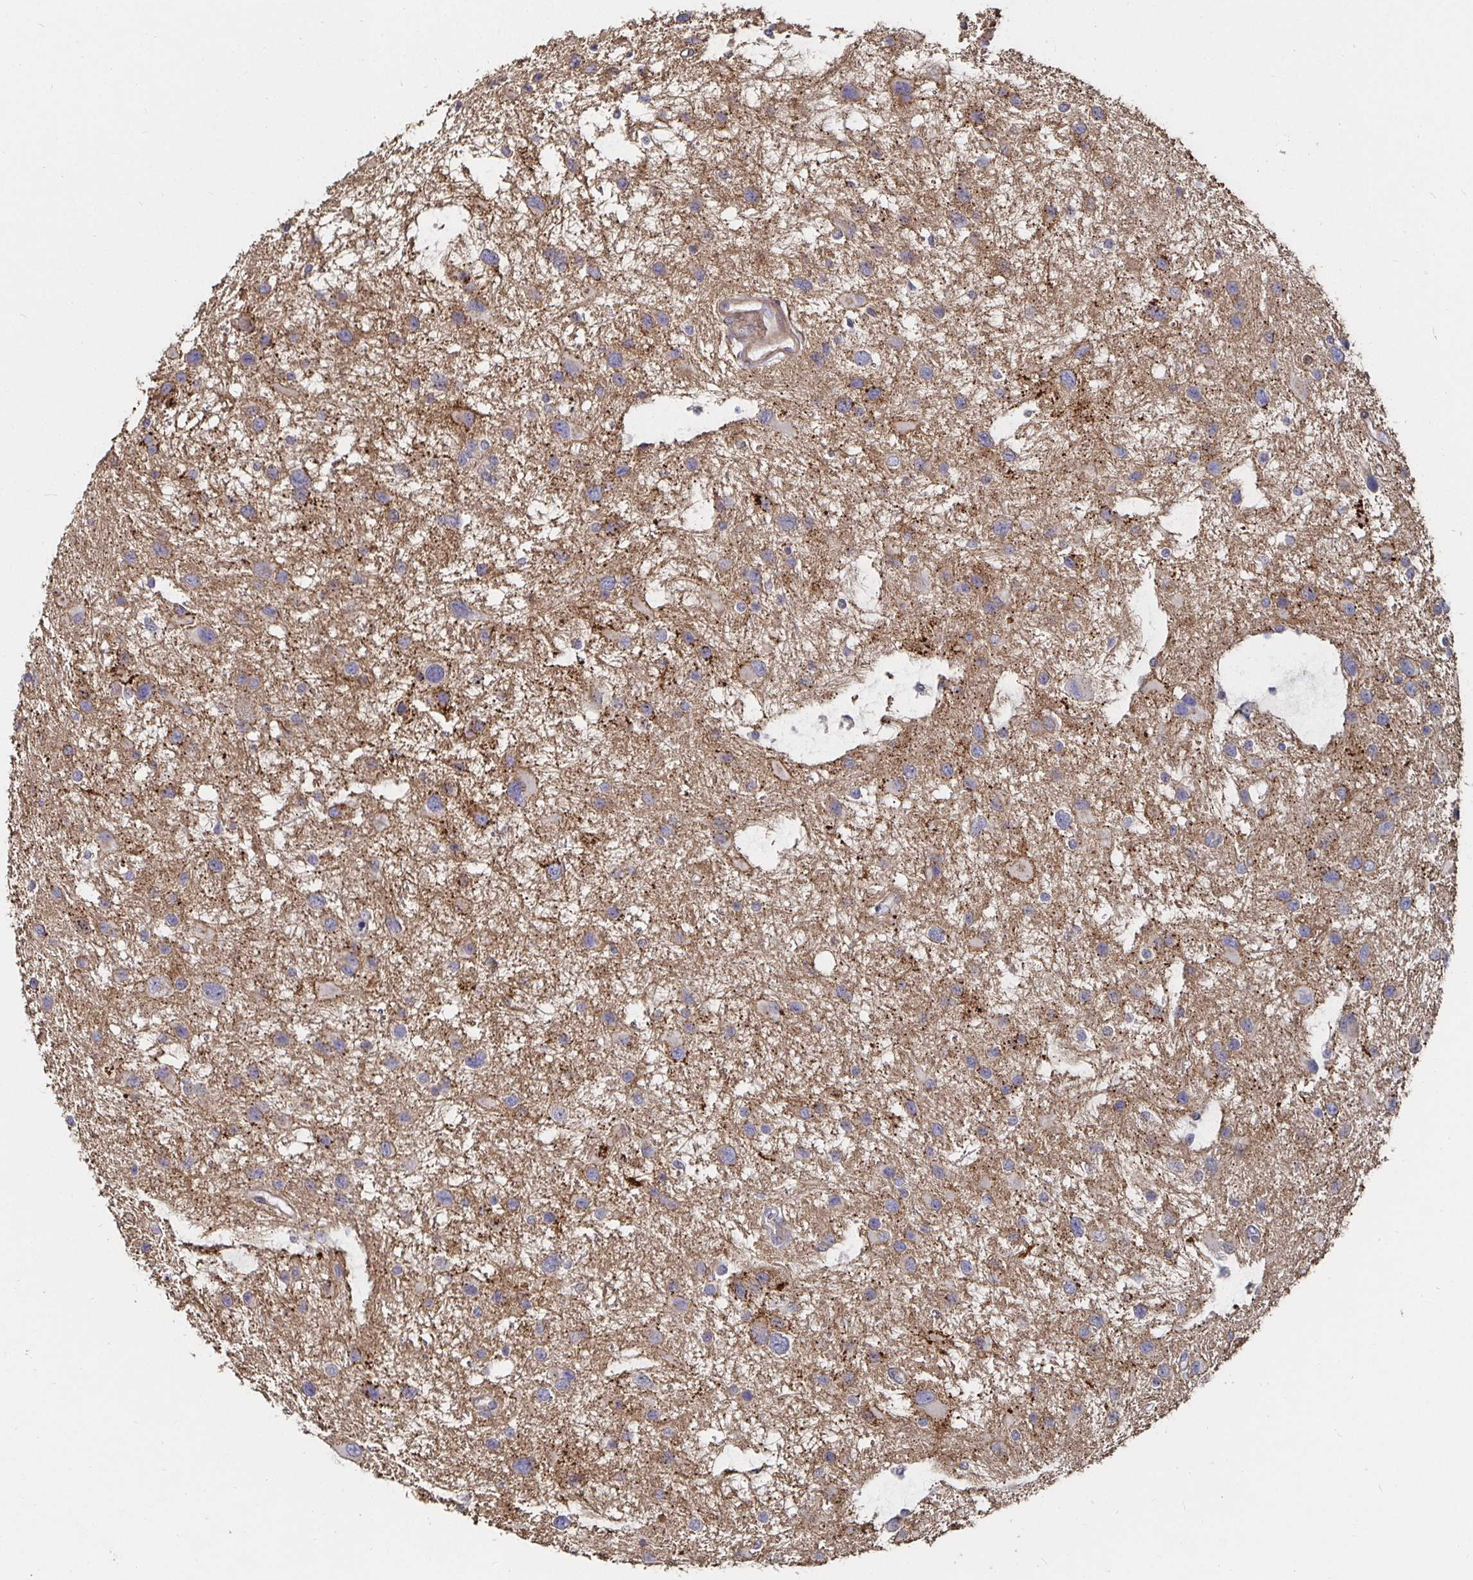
{"staining": {"intensity": "weak", "quantity": "25%-75%", "location": "cytoplasmic/membranous"}, "tissue": "glioma", "cell_type": "Tumor cells", "image_type": "cancer", "snomed": [{"axis": "morphology", "description": "Glioma, malignant, Low grade"}, {"axis": "topography", "description": "Brain"}], "caption": "Immunohistochemical staining of human glioma reveals low levels of weak cytoplasmic/membranous protein positivity in approximately 25%-75% of tumor cells.", "gene": "GJA4", "patient": {"sex": "female", "age": 32}}